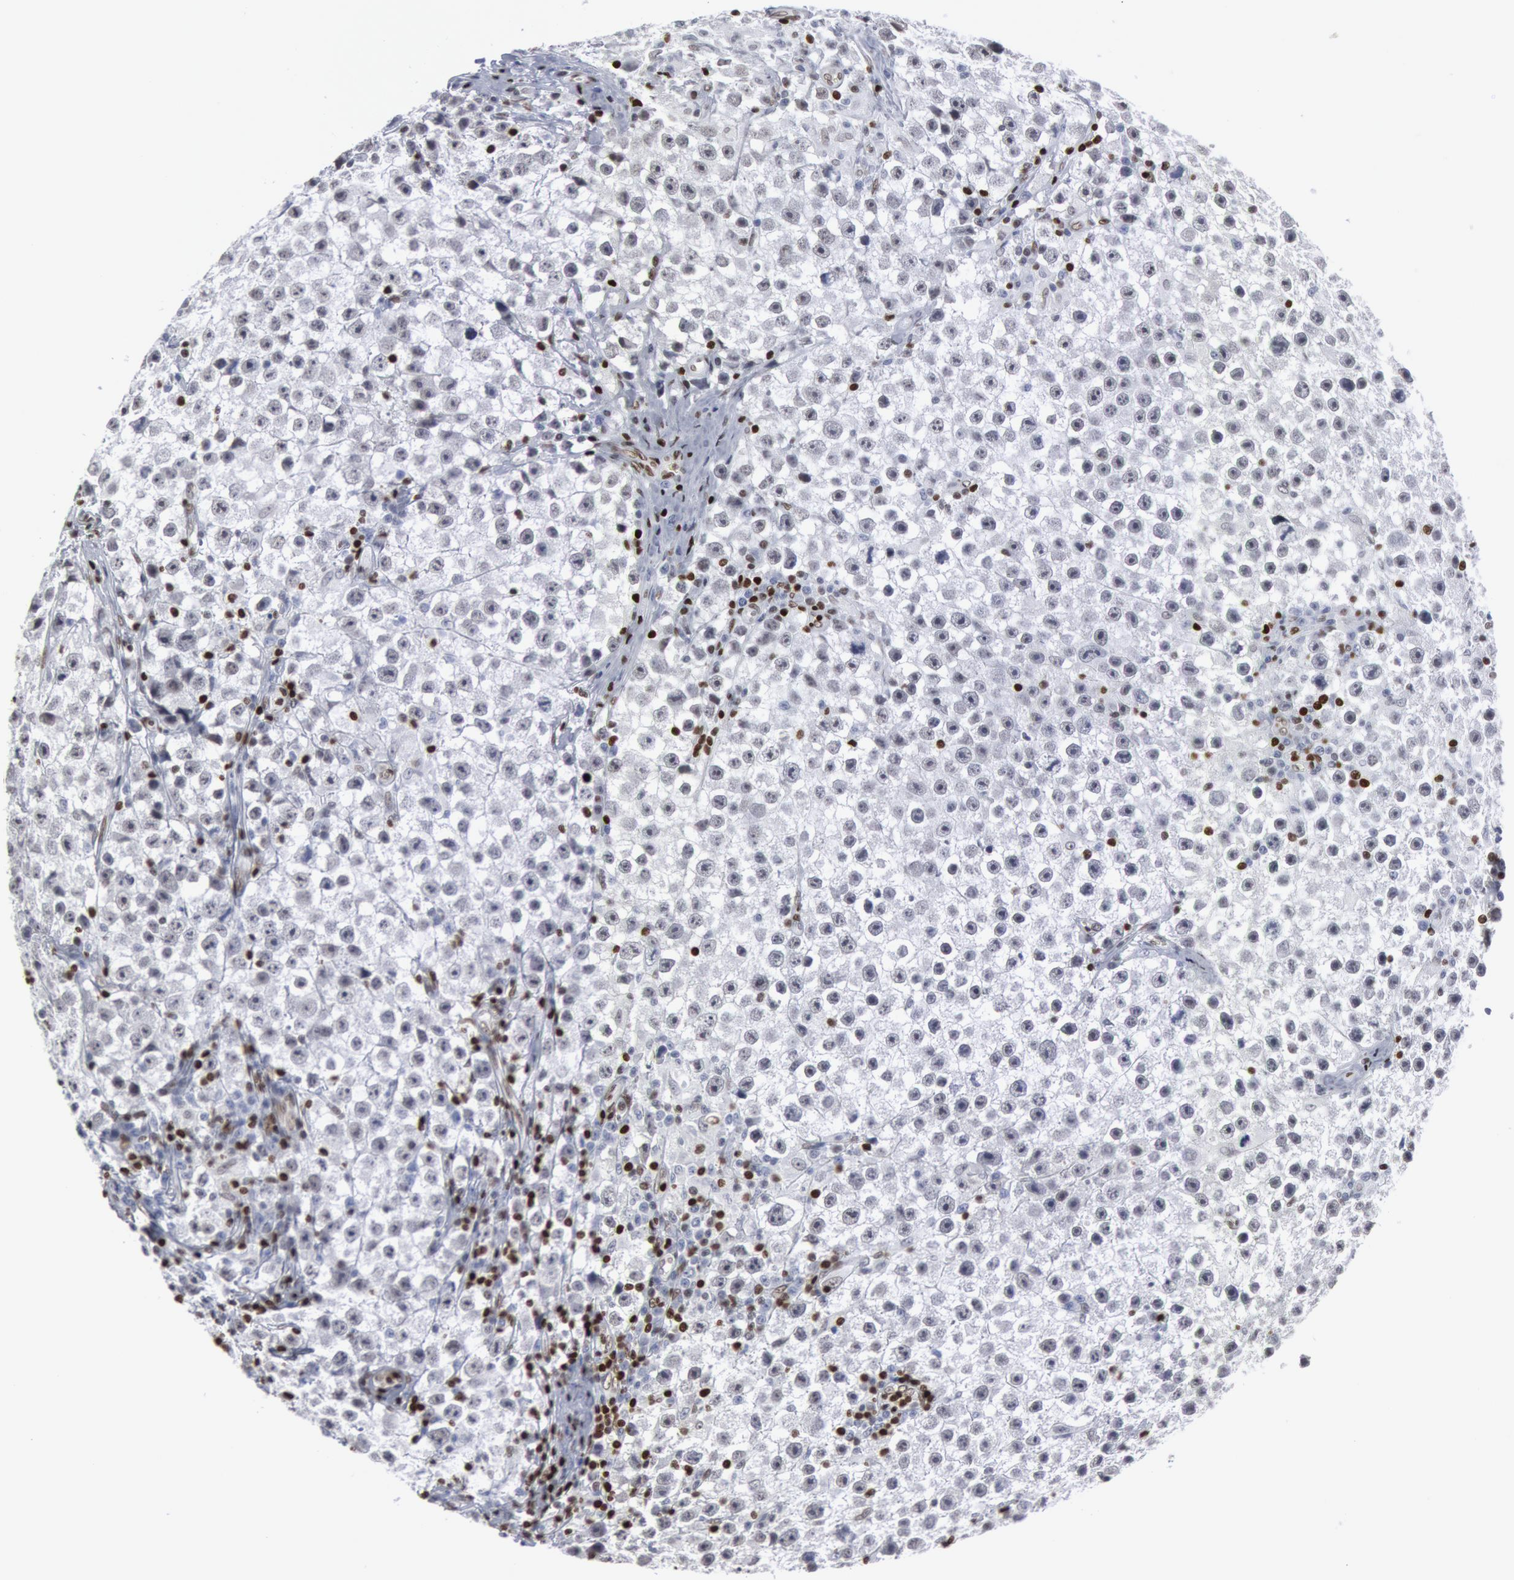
{"staining": {"intensity": "negative", "quantity": "none", "location": "none"}, "tissue": "testis cancer", "cell_type": "Tumor cells", "image_type": "cancer", "snomed": [{"axis": "morphology", "description": "Seminoma, NOS"}, {"axis": "topography", "description": "Testis"}], "caption": "Immunohistochemistry (IHC) of human testis seminoma demonstrates no positivity in tumor cells. (DAB (3,3'-diaminobenzidine) immunohistochemistry (IHC) with hematoxylin counter stain).", "gene": "MECP2", "patient": {"sex": "male", "age": 35}}